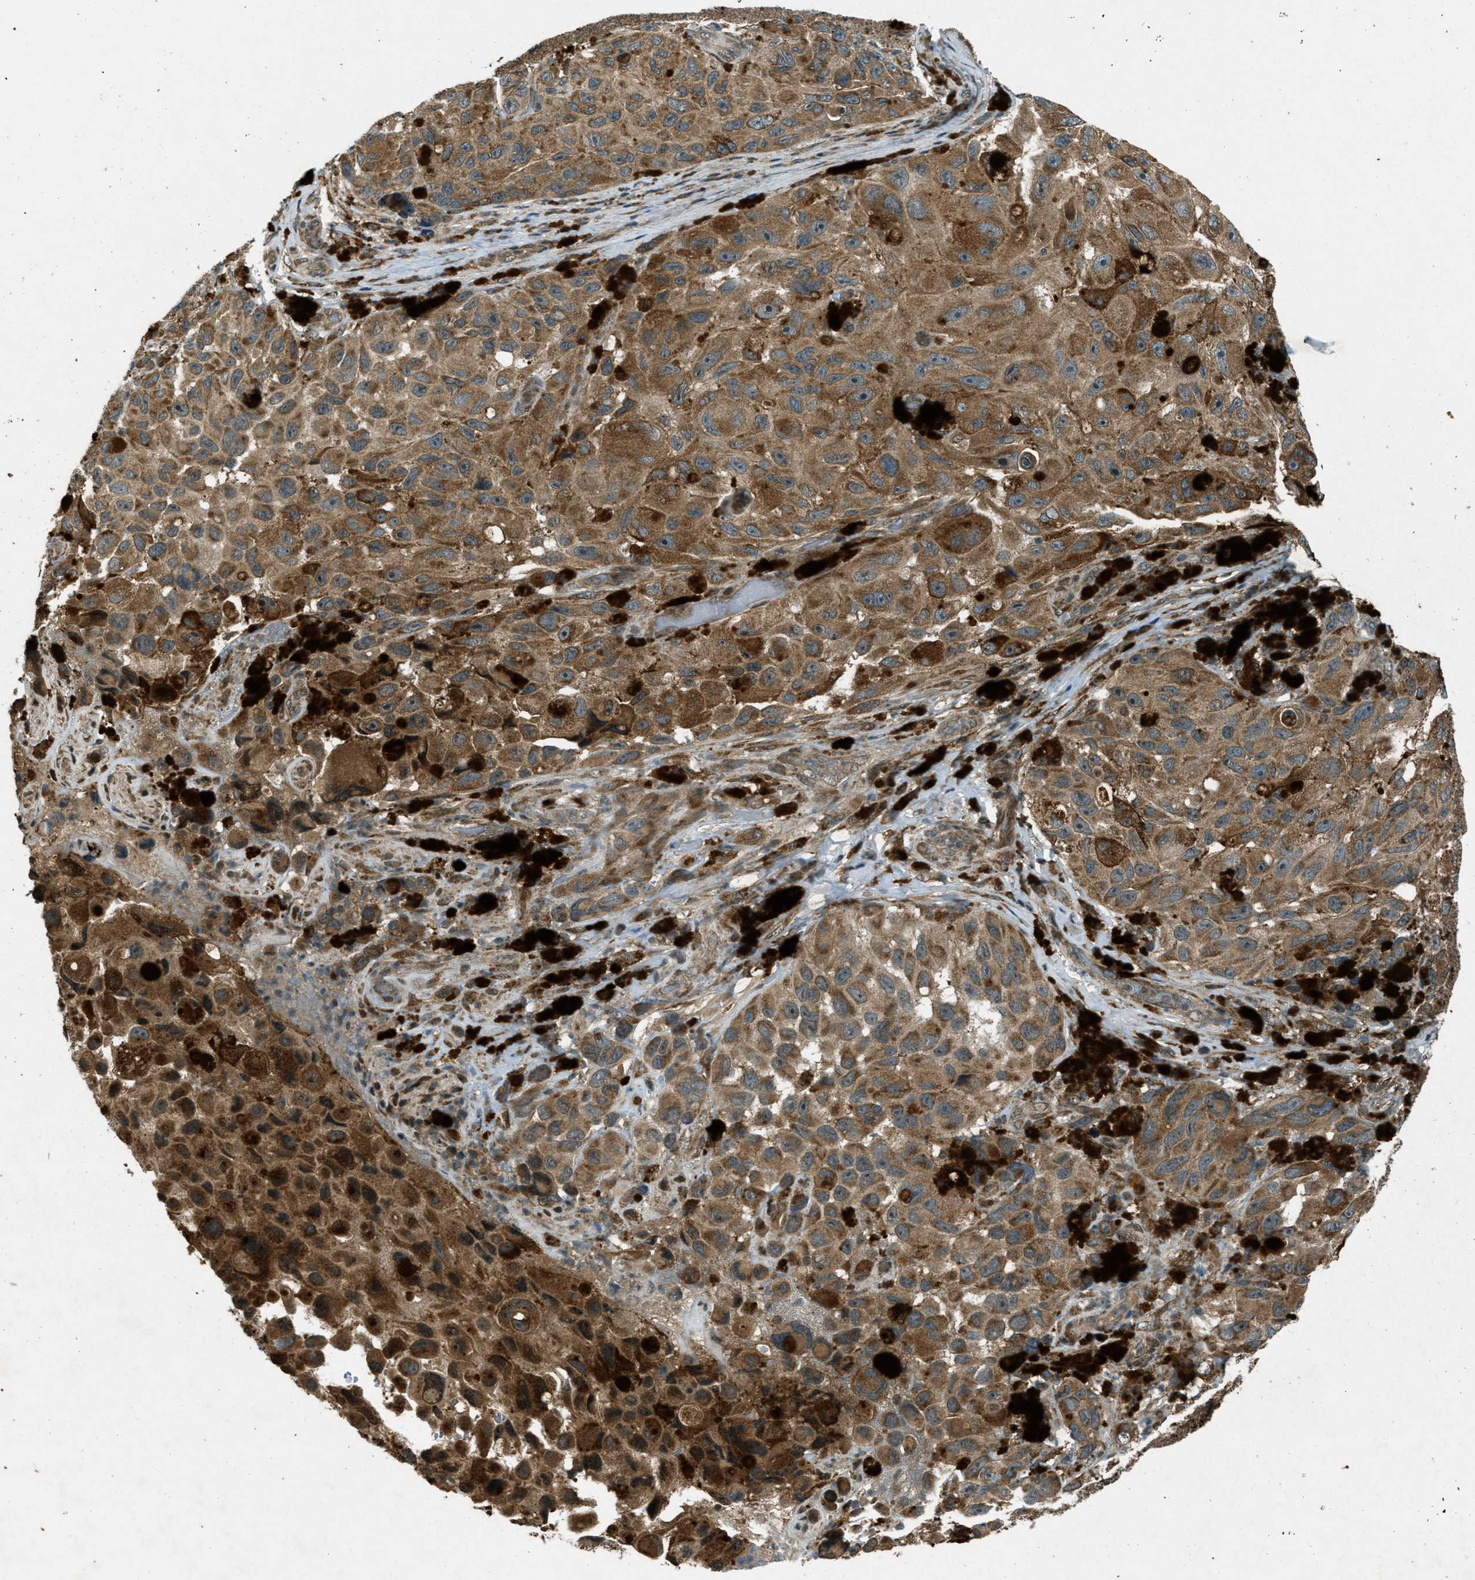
{"staining": {"intensity": "moderate", "quantity": ">75%", "location": "cytoplasmic/membranous"}, "tissue": "melanoma", "cell_type": "Tumor cells", "image_type": "cancer", "snomed": [{"axis": "morphology", "description": "Malignant melanoma, NOS"}, {"axis": "topography", "description": "Skin"}], "caption": "Human malignant melanoma stained with a brown dye reveals moderate cytoplasmic/membranous positive expression in approximately >75% of tumor cells.", "gene": "EIF2AK3", "patient": {"sex": "female", "age": 73}}